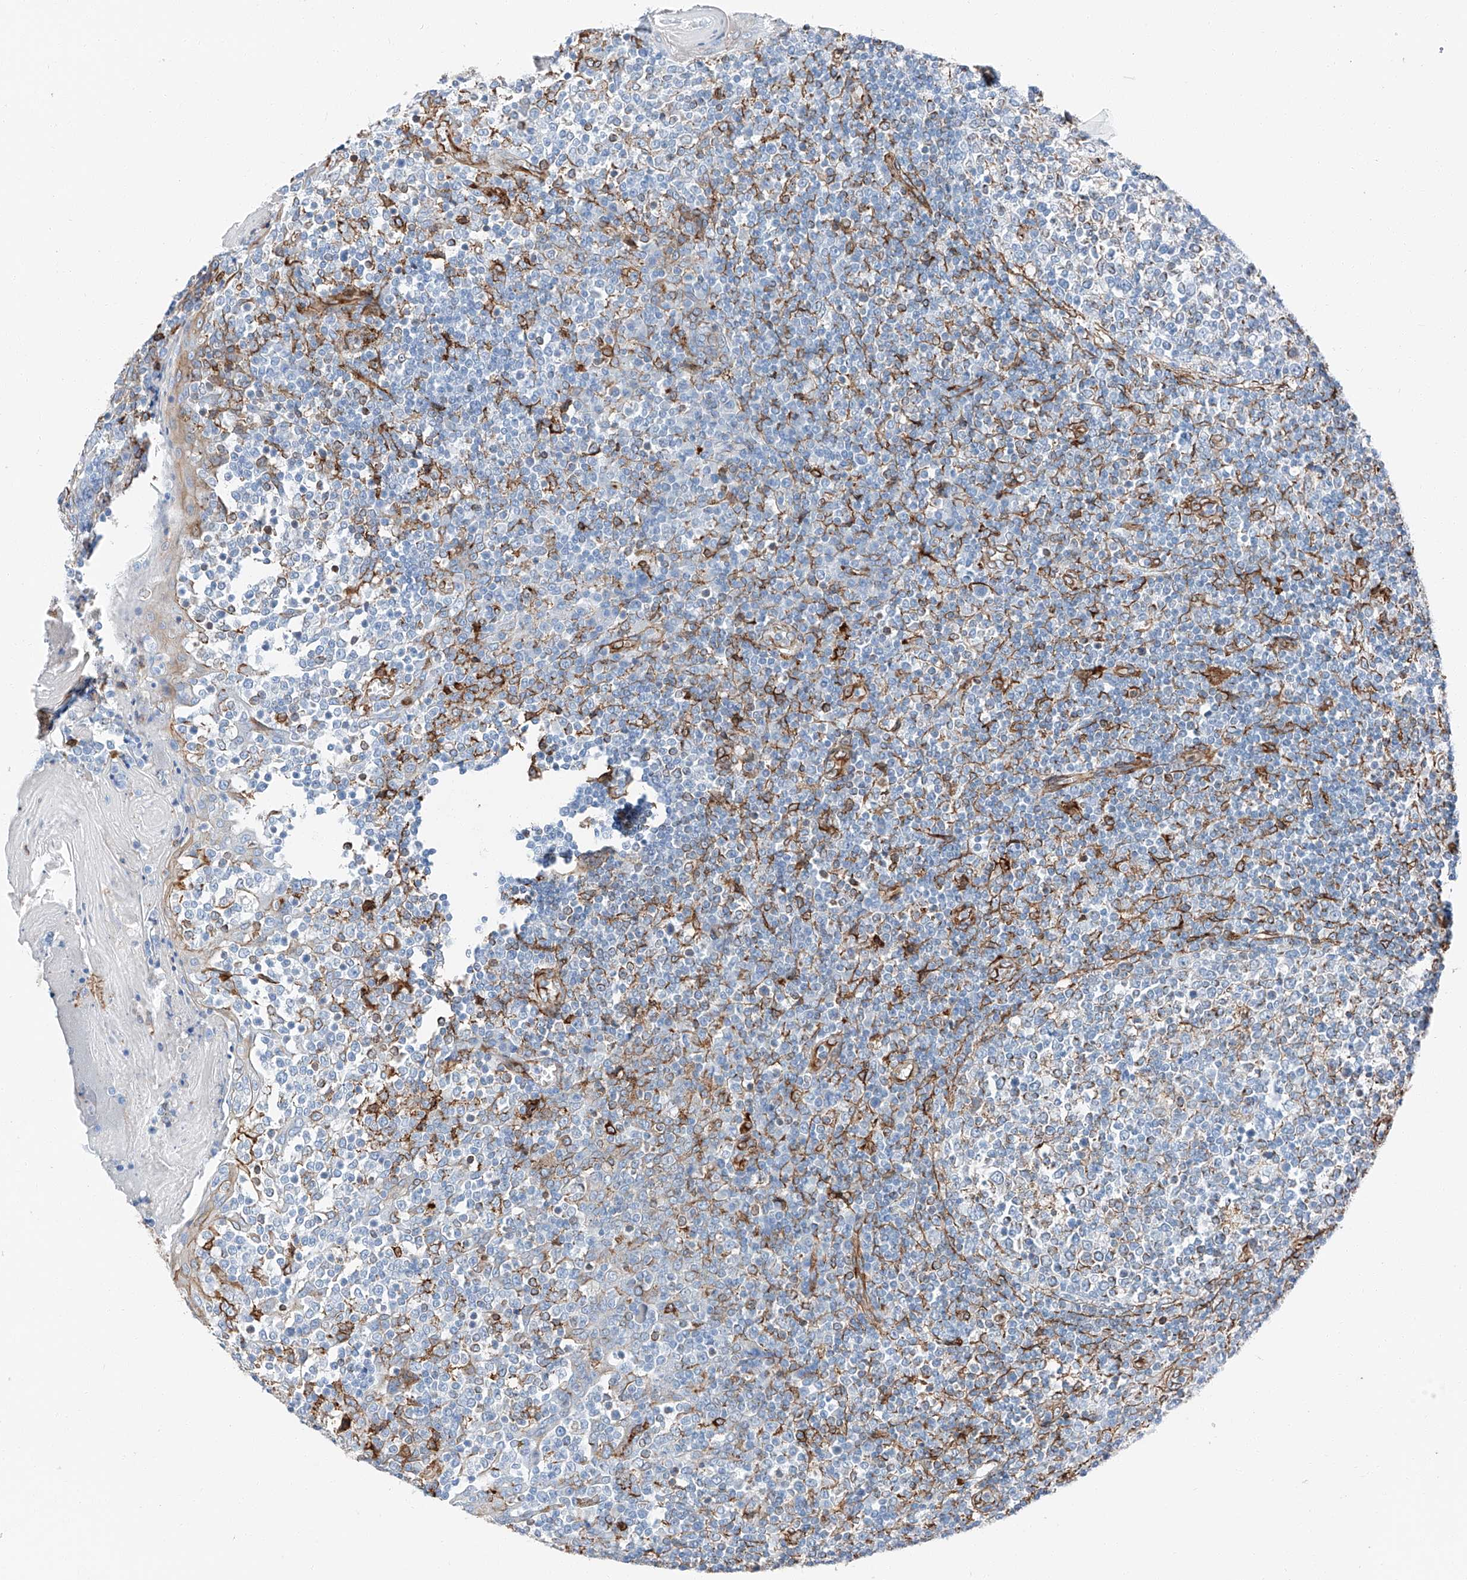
{"staining": {"intensity": "moderate", "quantity": "<25%", "location": "cytoplasmic/membranous"}, "tissue": "tonsil", "cell_type": "Germinal center cells", "image_type": "normal", "snomed": [{"axis": "morphology", "description": "Normal tissue, NOS"}, {"axis": "topography", "description": "Tonsil"}], "caption": "A photomicrograph showing moderate cytoplasmic/membranous staining in approximately <25% of germinal center cells in benign tonsil, as visualized by brown immunohistochemical staining.", "gene": "ZNF804A", "patient": {"sex": "female", "age": 19}}